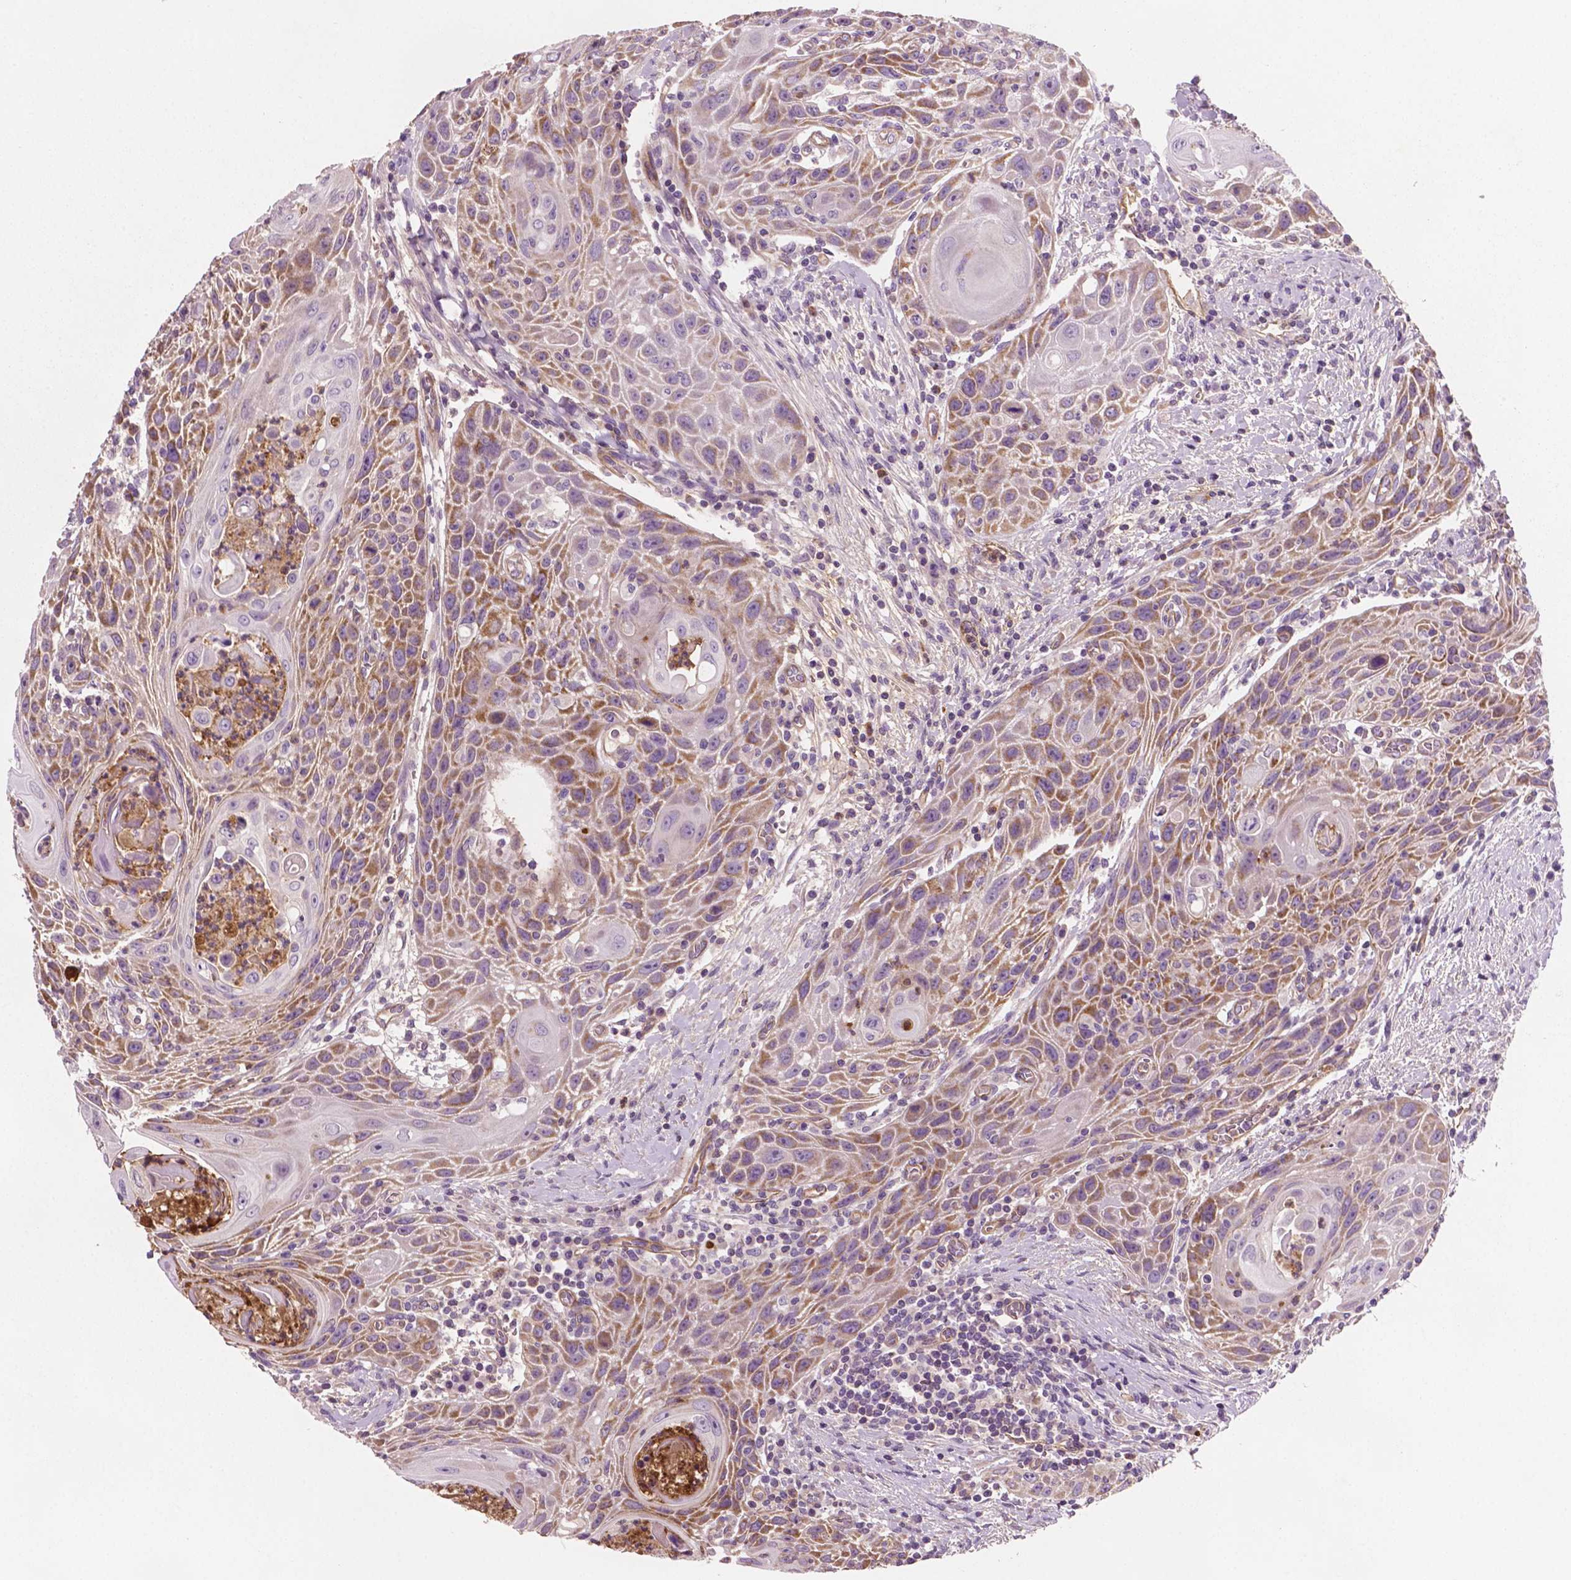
{"staining": {"intensity": "moderate", "quantity": "25%-75%", "location": "cytoplasmic/membranous"}, "tissue": "head and neck cancer", "cell_type": "Tumor cells", "image_type": "cancer", "snomed": [{"axis": "morphology", "description": "Squamous cell carcinoma, NOS"}, {"axis": "topography", "description": "Head-Neck"}], "caption": "Protein staining displays moderate cytoplasmic/membranous staining in approximately 25%-75% of tumor cells in head and neck cancer. The staining was performed using DAB (3,3'-diaminobenzidine) to visualize the protein expression in brown, while the nuclei were stained in blue with hematoxylin (Magnification: 20x).", "gene": "PTX3", "patient": {"sex": "male", "age": 69}}